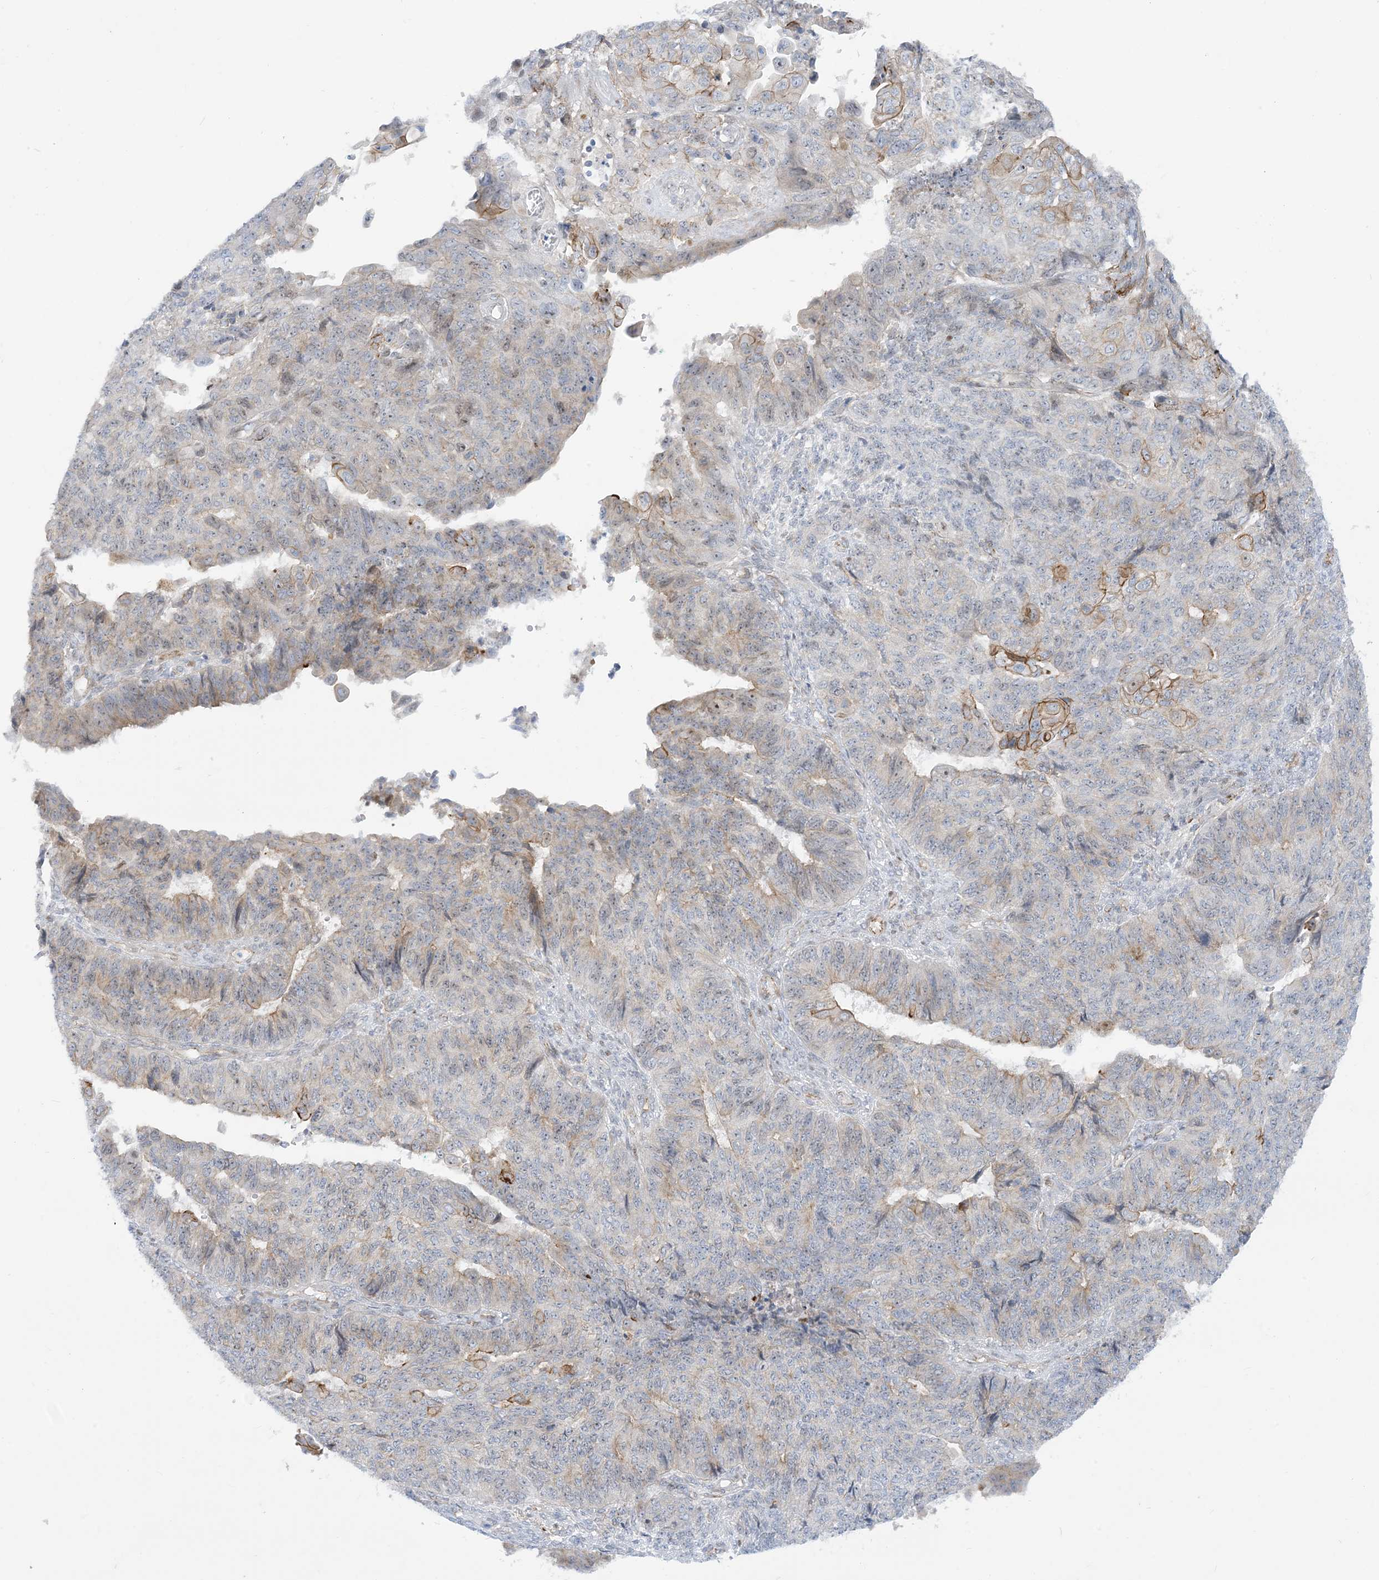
{"staining": {"intensity": "moderate", "quantity": "<25%", "location": "cytoplasmic/membranous,nuclear"}, "tissue": "endometrial cancer", "cell_type": "Tumor cells", "image_type": "cancer", "snomed": [{"axis": "morphology", "description": "Adenocarcinoma, NOS"}, {"axis": "topography", "description": "Endometrium"}], "caption": "High-magnification brightfield microscopy of endometrial cancer stained with DAB (3,3'-diaminobenzidine) (brown) and counterstained with hematoxylin (blue). tumor cells exhibit moderate cytoplasmic/membranous and nuclear positivity is identified in approximately<25% of cells. The staining was performed using DAB to visualize the protein expression in brown, while the nuclei were stained in blue with hematoxylin (Magnification: 20x).", "gene": "MARS2", "patient": {"sex": "female", "age": 32}}